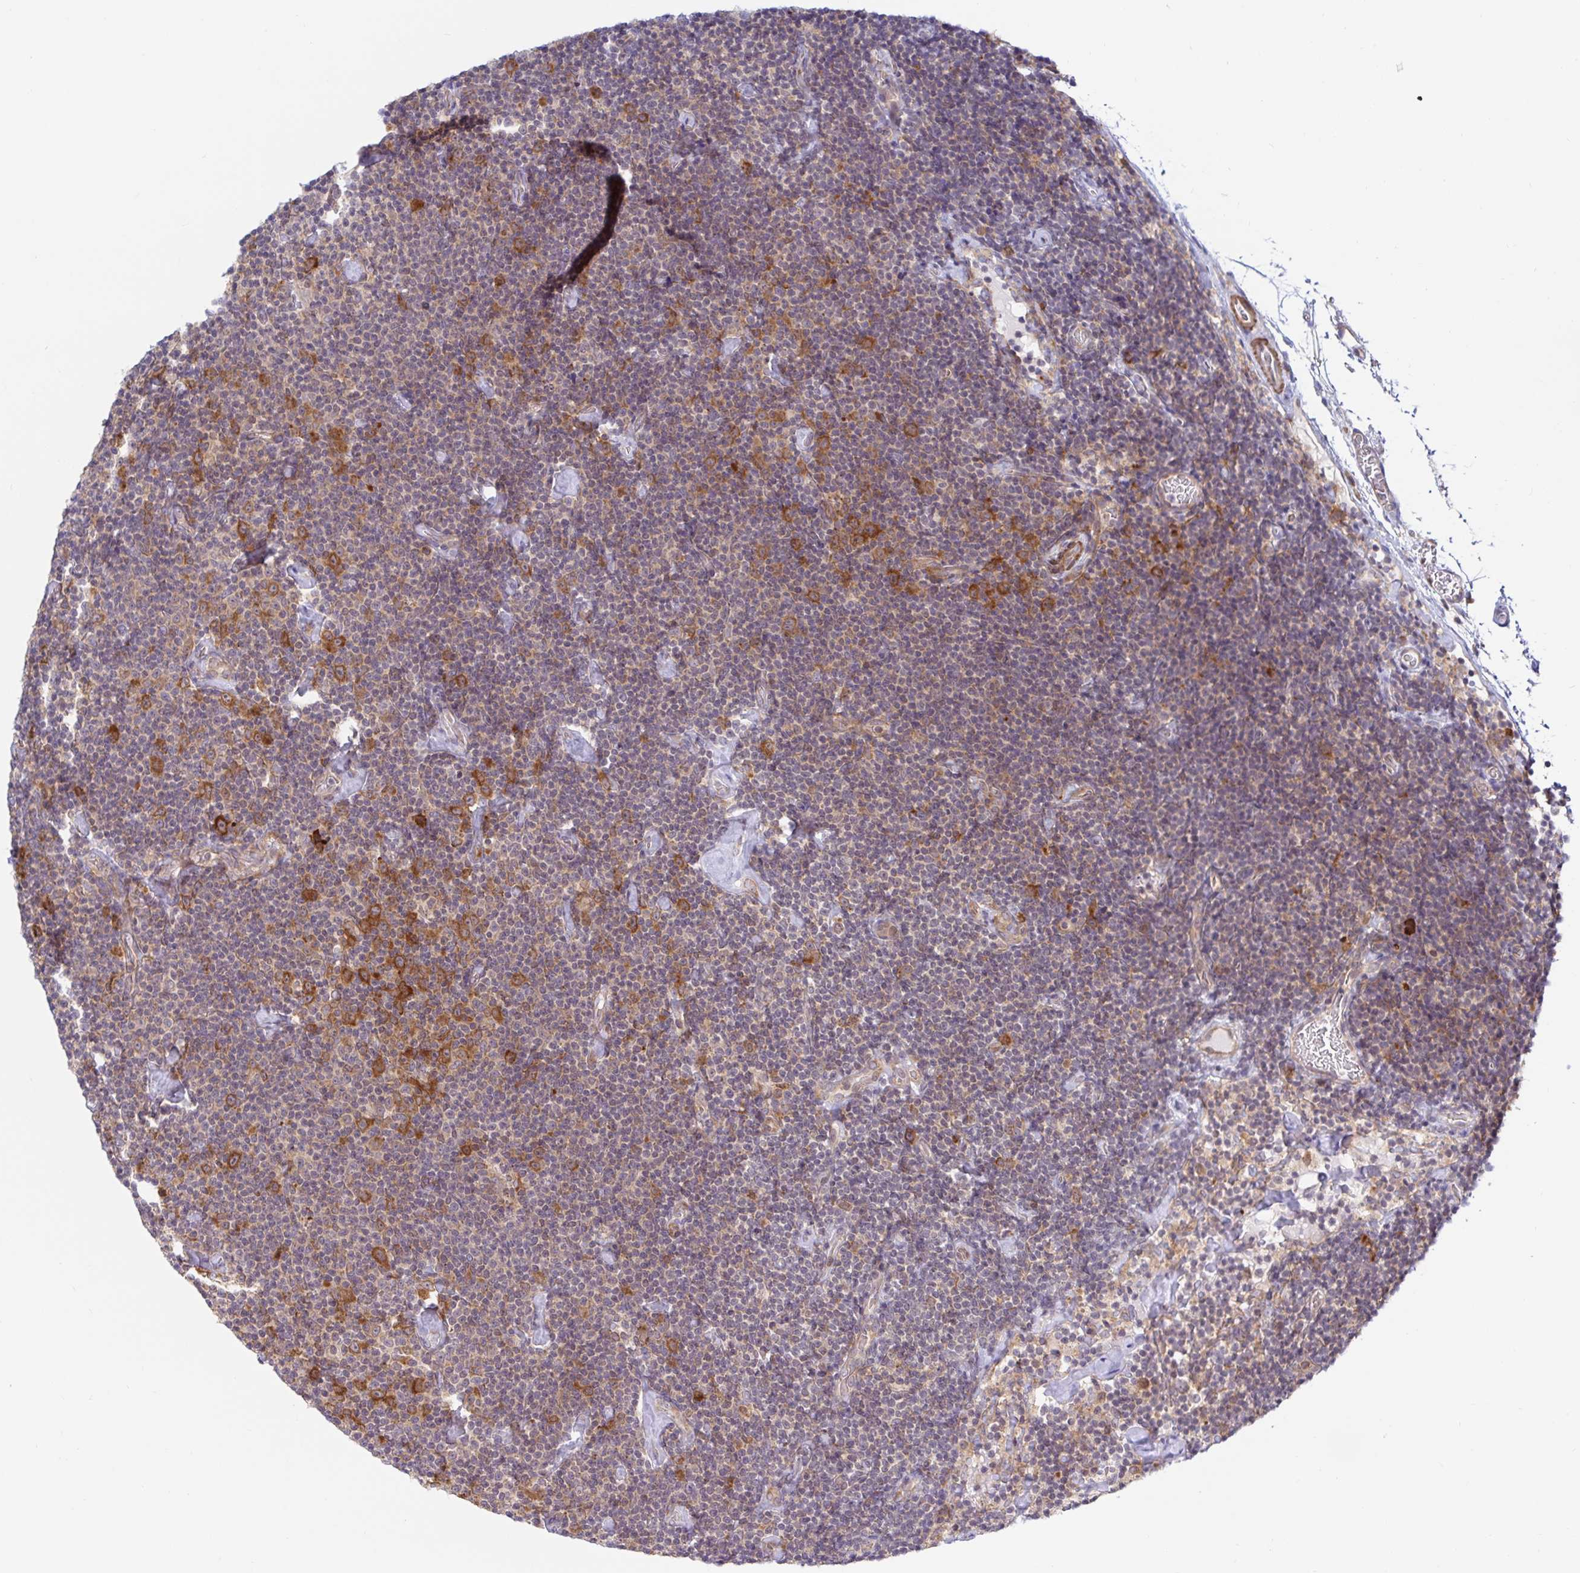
{"staining": {"intensity": "moderate", "quantity": "<25%", "location": "cytoplasmic/membranous"}, "tissue": "lymphoma", "cell_type": "Tumor cells", "image_type": "cancer", "snomed": [{"axis": "morphology", "description": "Malignant lymphoma, non-Hodgkin's type, Low grade"}, {"axis": "topography", "description": "Lymph node"}], "caption": "High-power microscopy captured an IHC photomicrograph of low-grade malignant lymphoma, non-Hodgkin's type, revealing moderate cytoplasmic/membranous expression in about <25% of tumor cells. The protein of interest is shown in brown color, while the nuclei are stained blue.", "gene": "LARP1", "patient": {"sex": "male", "age": 81}}